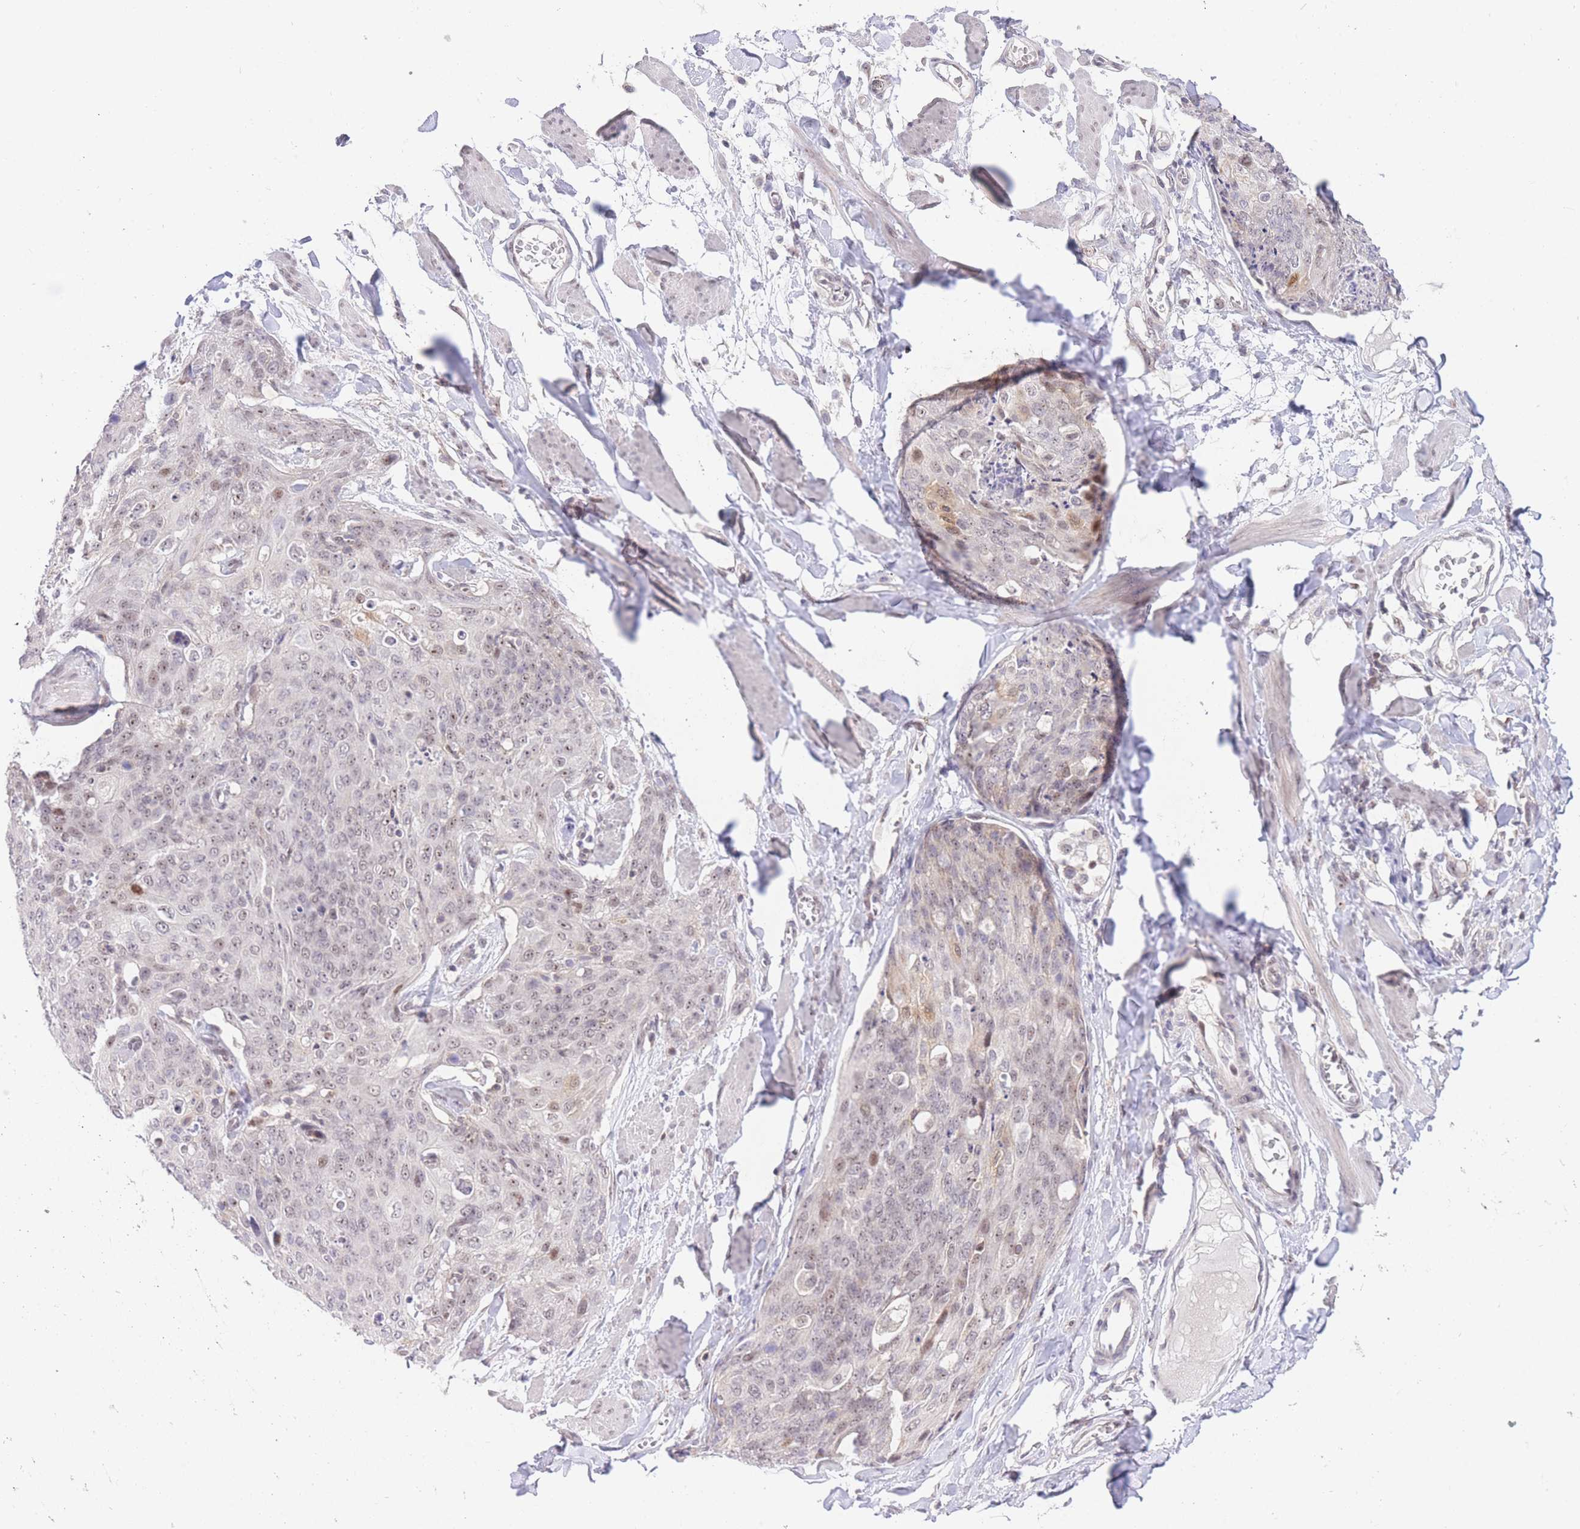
{"staining": {"intensity": "weak", "quantity": "<25%", "location": "nuclear"}, "tissue": "skin cancer", "cell_type": "Tumor cells", "image_type": "cancer", "snomed": [{"axis": "morphology", "description": "Squamous cell carcinoma, NOS"}, {"axis": "topography", "description": "Skin"}, {"axis": "topography", "description": "Vulva"}], "caption": "Squamous cell carcinoma (skin) stained for a protein using immunohistochemistry (IHC) shows no expression tumor cells.", "gene": "STK39", "patient": {"sex": "female", "age": 85}}